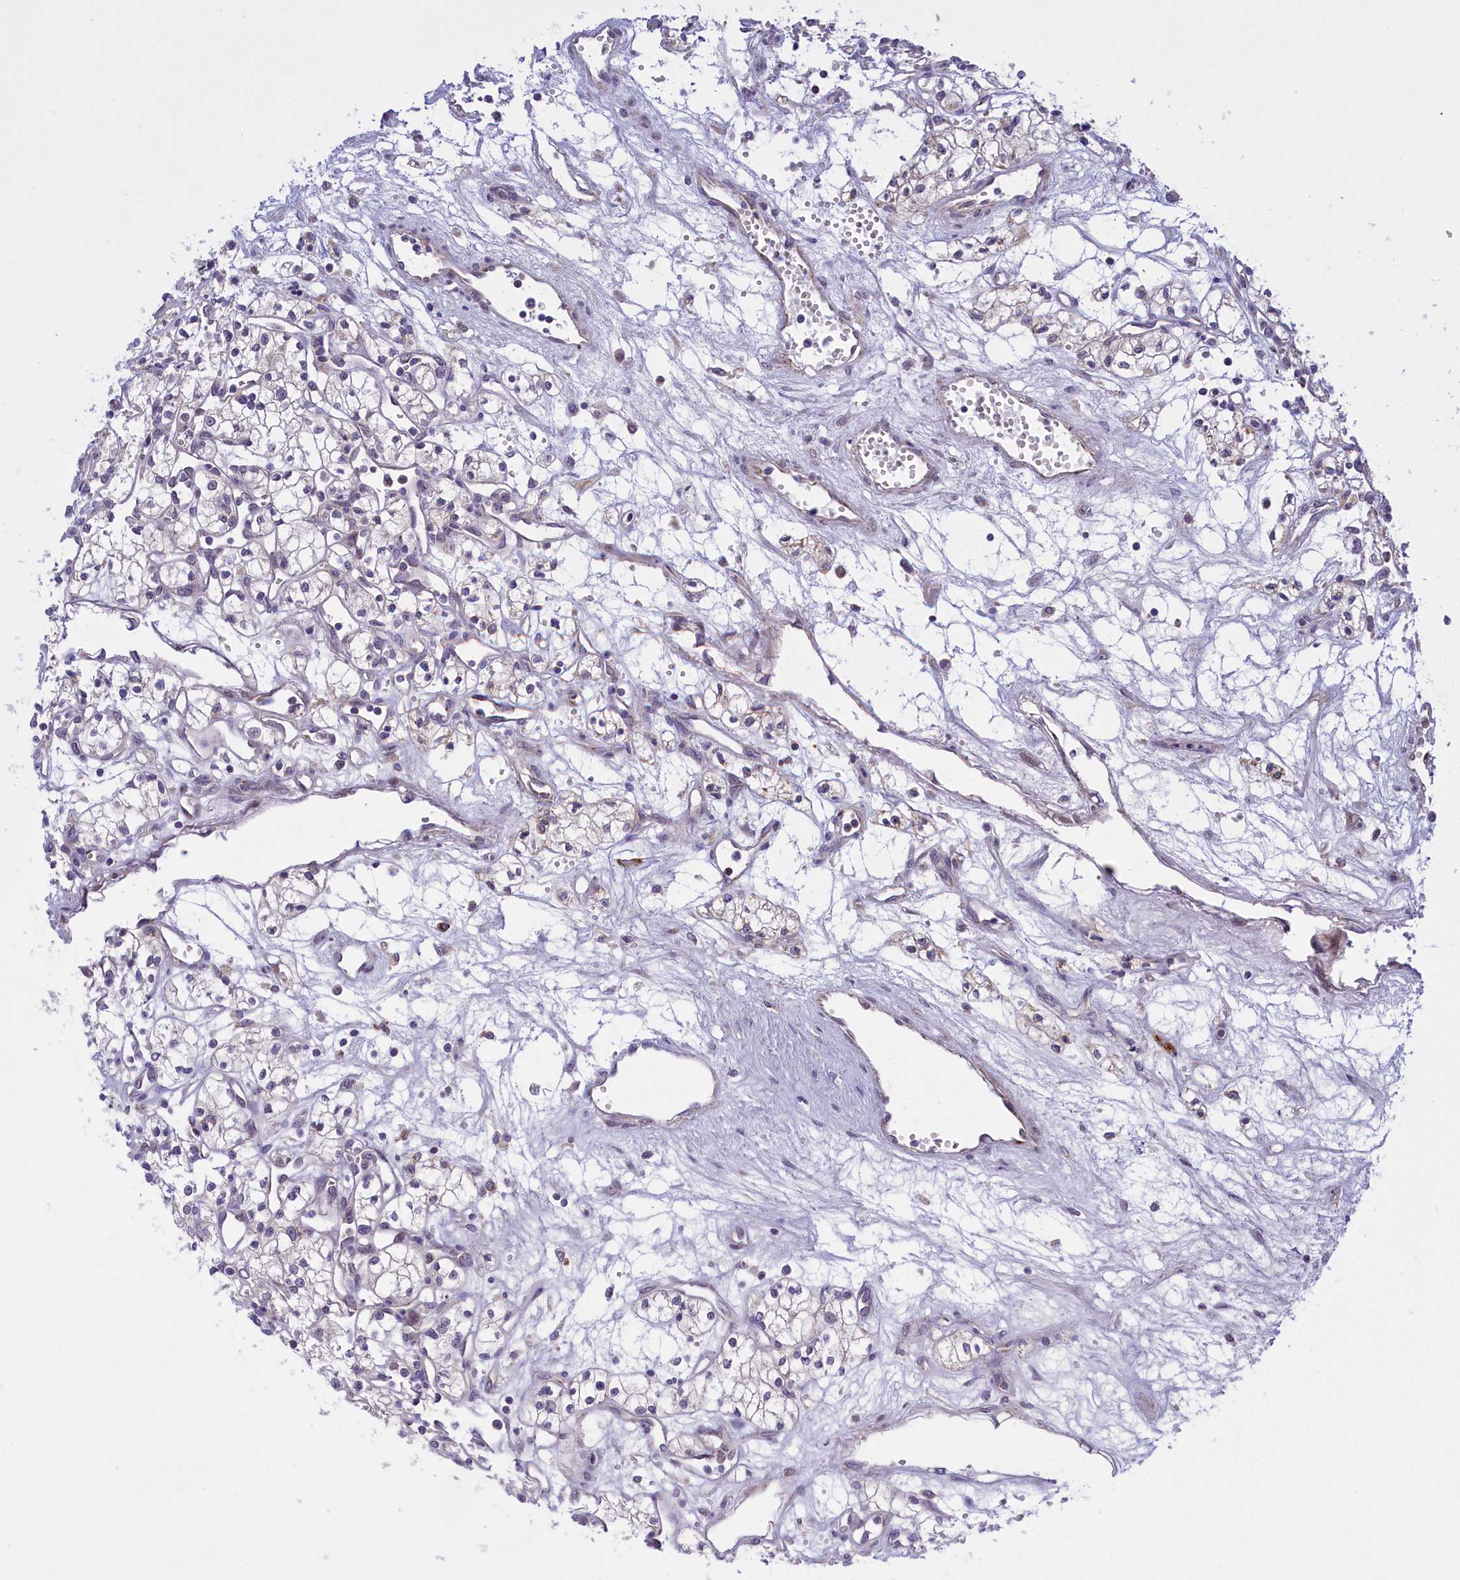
{"staining": {"intensity": "negative", "quantity": "none", "location": "none"}, "tissue": "renal cancer", "cell_type": "Tumor cells", "image_type": "cancer", "snomed": [{"axis": "morphology", "description": "Adenocarcinoma, NOS"}, {"axis": "topography", "description": "Kidney"}], "caption": "IHC image of human renal adenocarcinoma stained for a protein (brown), which shows no expression in tumor cells. (DAB immunohistochemistry (IHC) visualized using brightfield microscopy, high magnification).", "gene": "FAM149B1", "patient": {"sex": "male", "age": 59}}